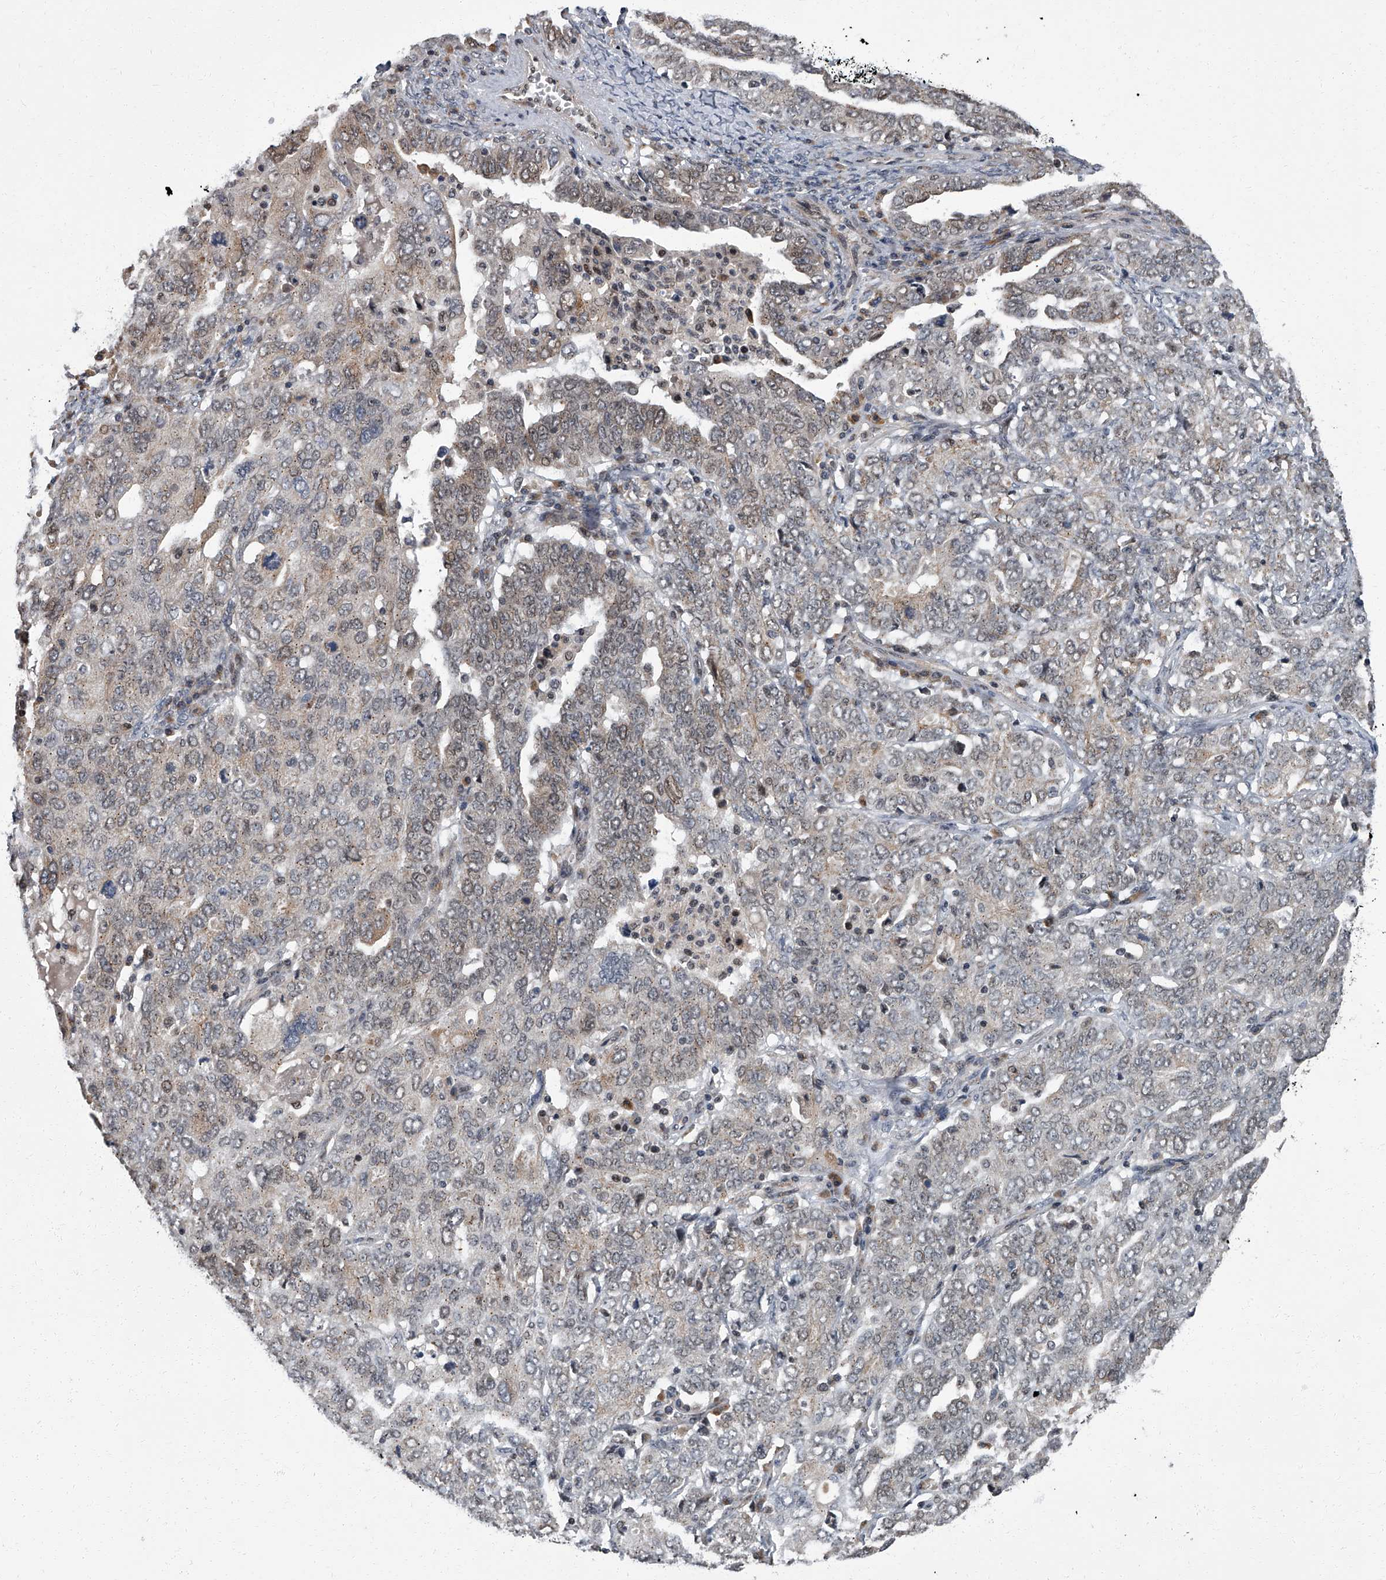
{"staining": {"intensity": "weak", "quantity": "<25%", "location": "cytoplasmic/membranous,nuclear"}, "tissue": "ovarian cancer", "cell_type": "Tumor cells", "image_type": "cancer", "snomed": [{"axis": "morphology", "description": "Carcinoma, endometroid"}, {"axis": "topography", "description": "Ovary"}], "caption": "A histopathology image of ovarian cancer stained for a protein shows no brown staining in tumor cells.", "gene": "ZNF274", "patient": {"sex": "female", "age": 62}}